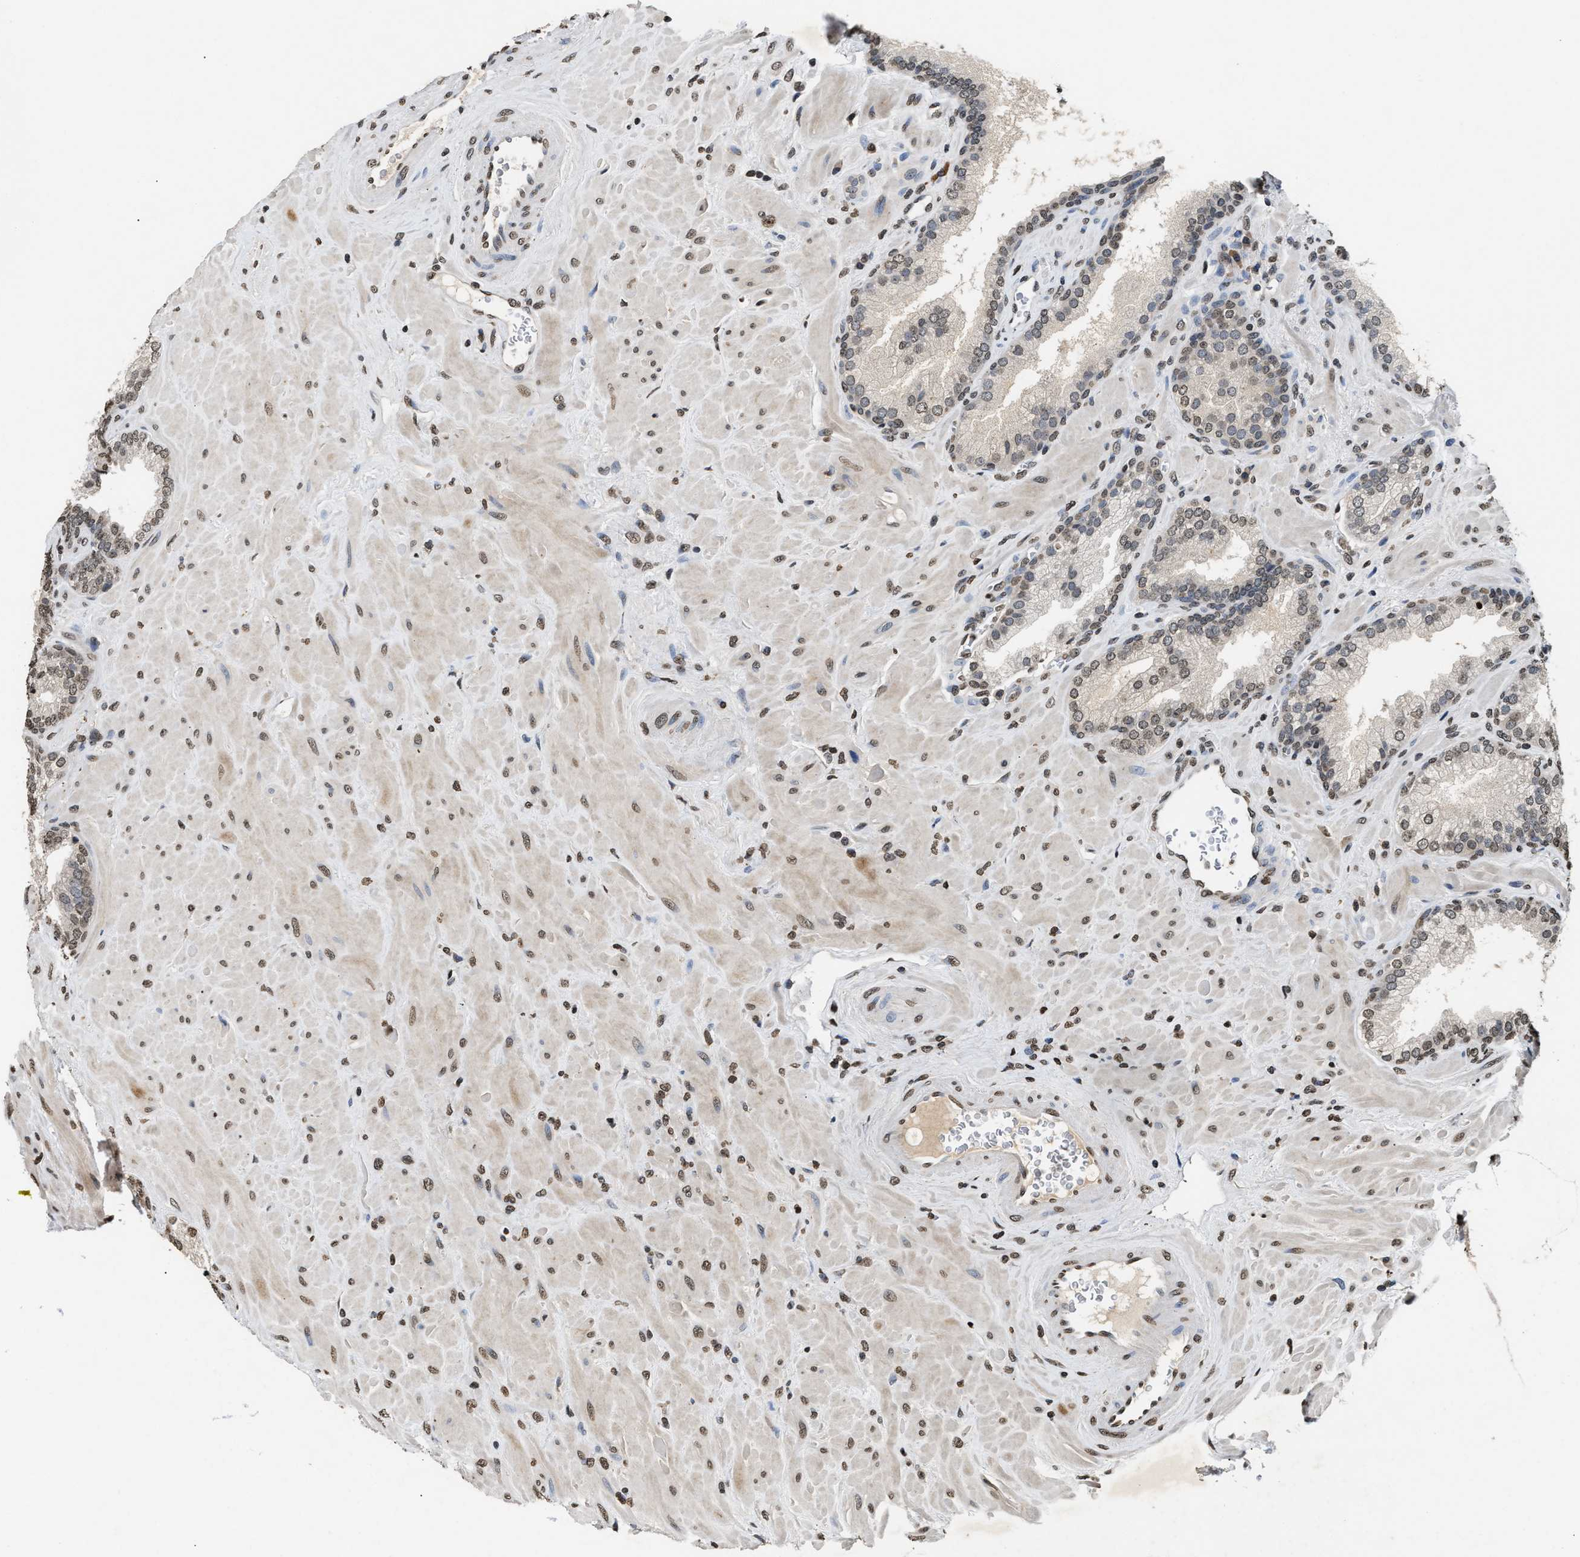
{"staining": {"intensity": "weak", "quantity": "25%-75%", "location": "nuclear"}, "tissue": "prostate cancer", "cell_type": "Tumor cells", "image_type": "cancer", "snomed": [{"axis": "morphology", "description": "Adenocarcinoma, Low grade"}, {"axis": "topography", "description": "Prostate"}], "caption": "A brown stain labels weak nuclear staining of a protein in human prostate cancer tumor cells.", "gene": "DNASE1L3", "patient": {"sex": "male", "age": 71}}